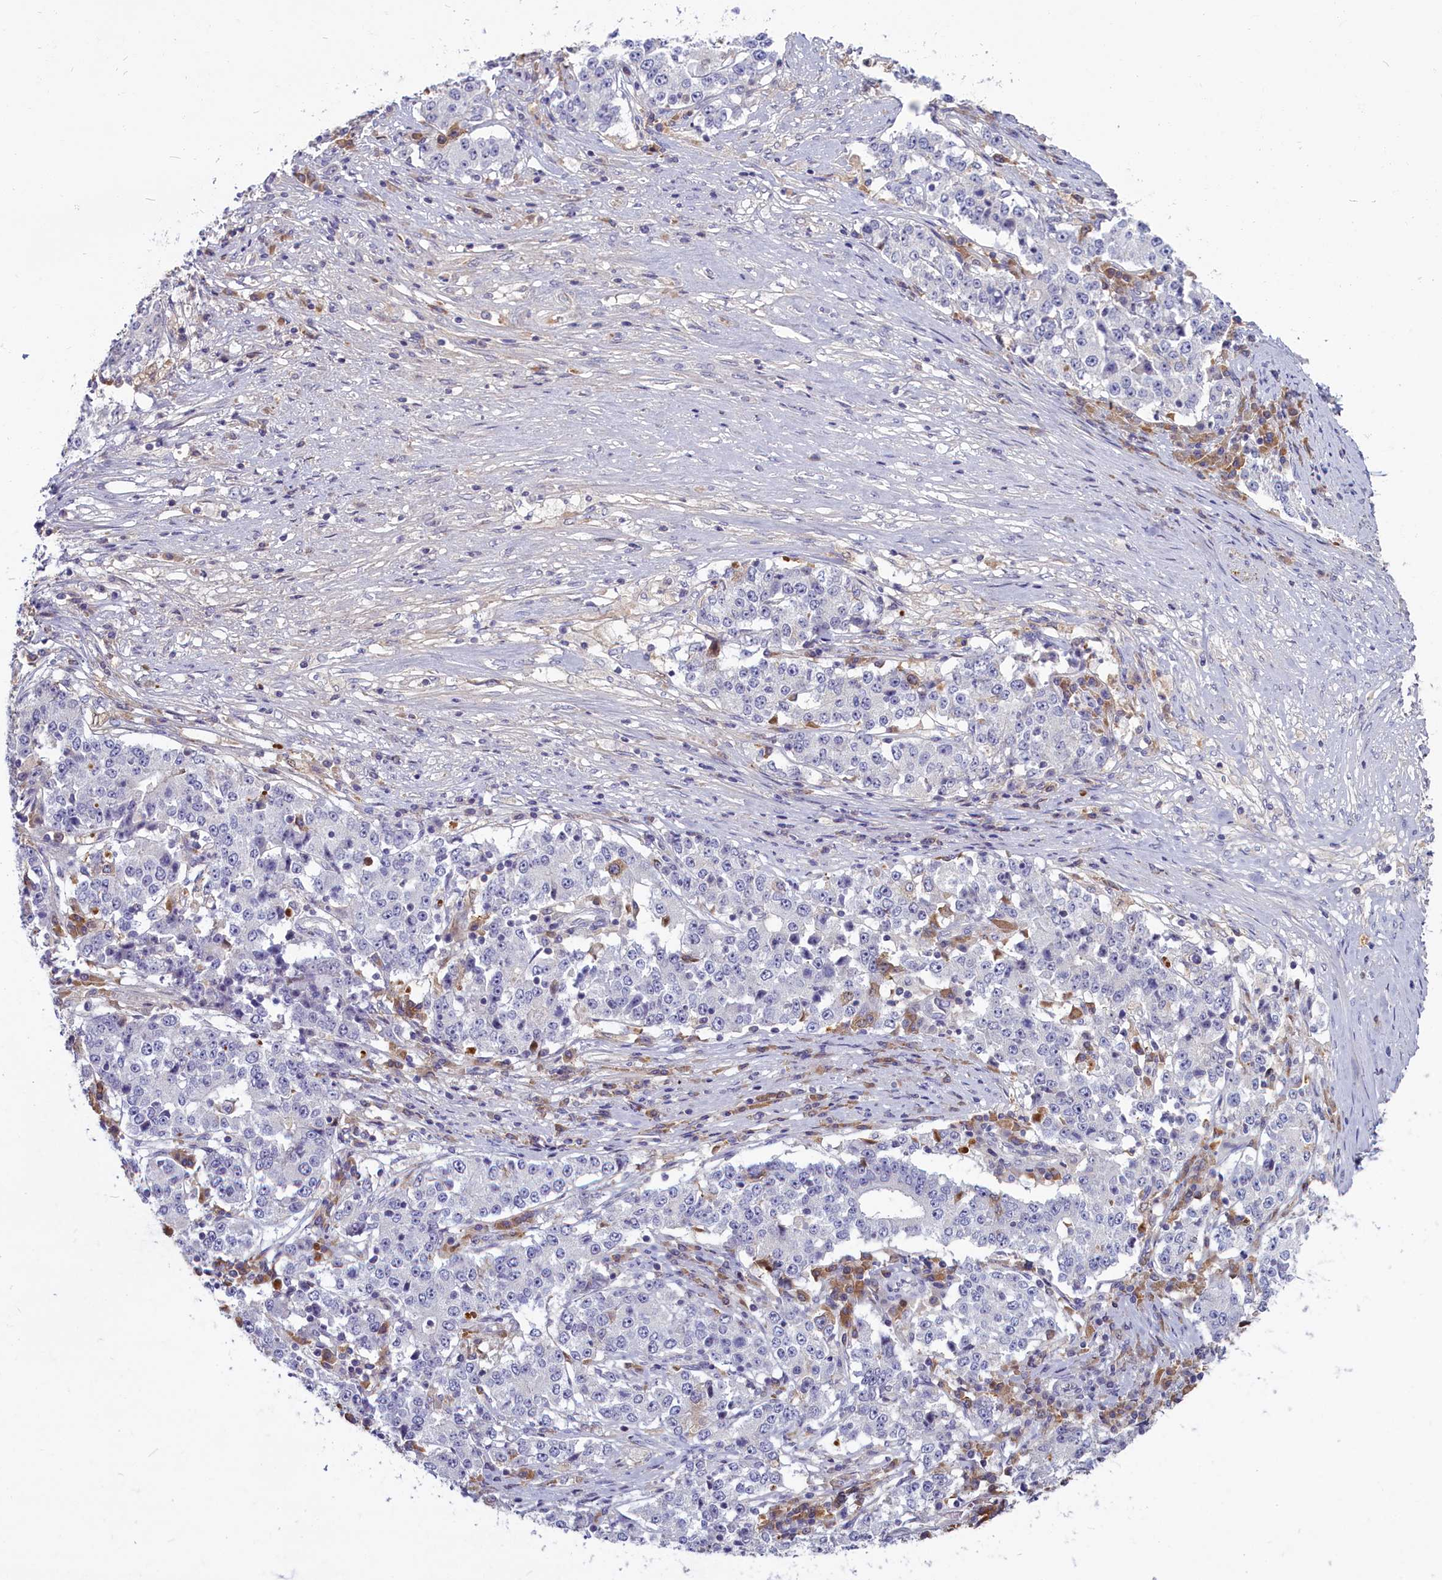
{"staining": {"intensity": "negative", "quantity": "none", "location": "none"}, "tissue": "stomach cancer", "cell_type": "Tumor cells", "image_type": "cancer", "snomed": [{"axis": "morphology", "description": "Adenocarcinoma, NOS"}, {"axis": "topography", "description": "Stomach"}], "caption": "Immunohistochemistry of human stomach cancer (adenocarcinoma) reveals no positivity in tumor cells.", "gene": "SV2C", "patient": {"sex": "male", "age": 59}}